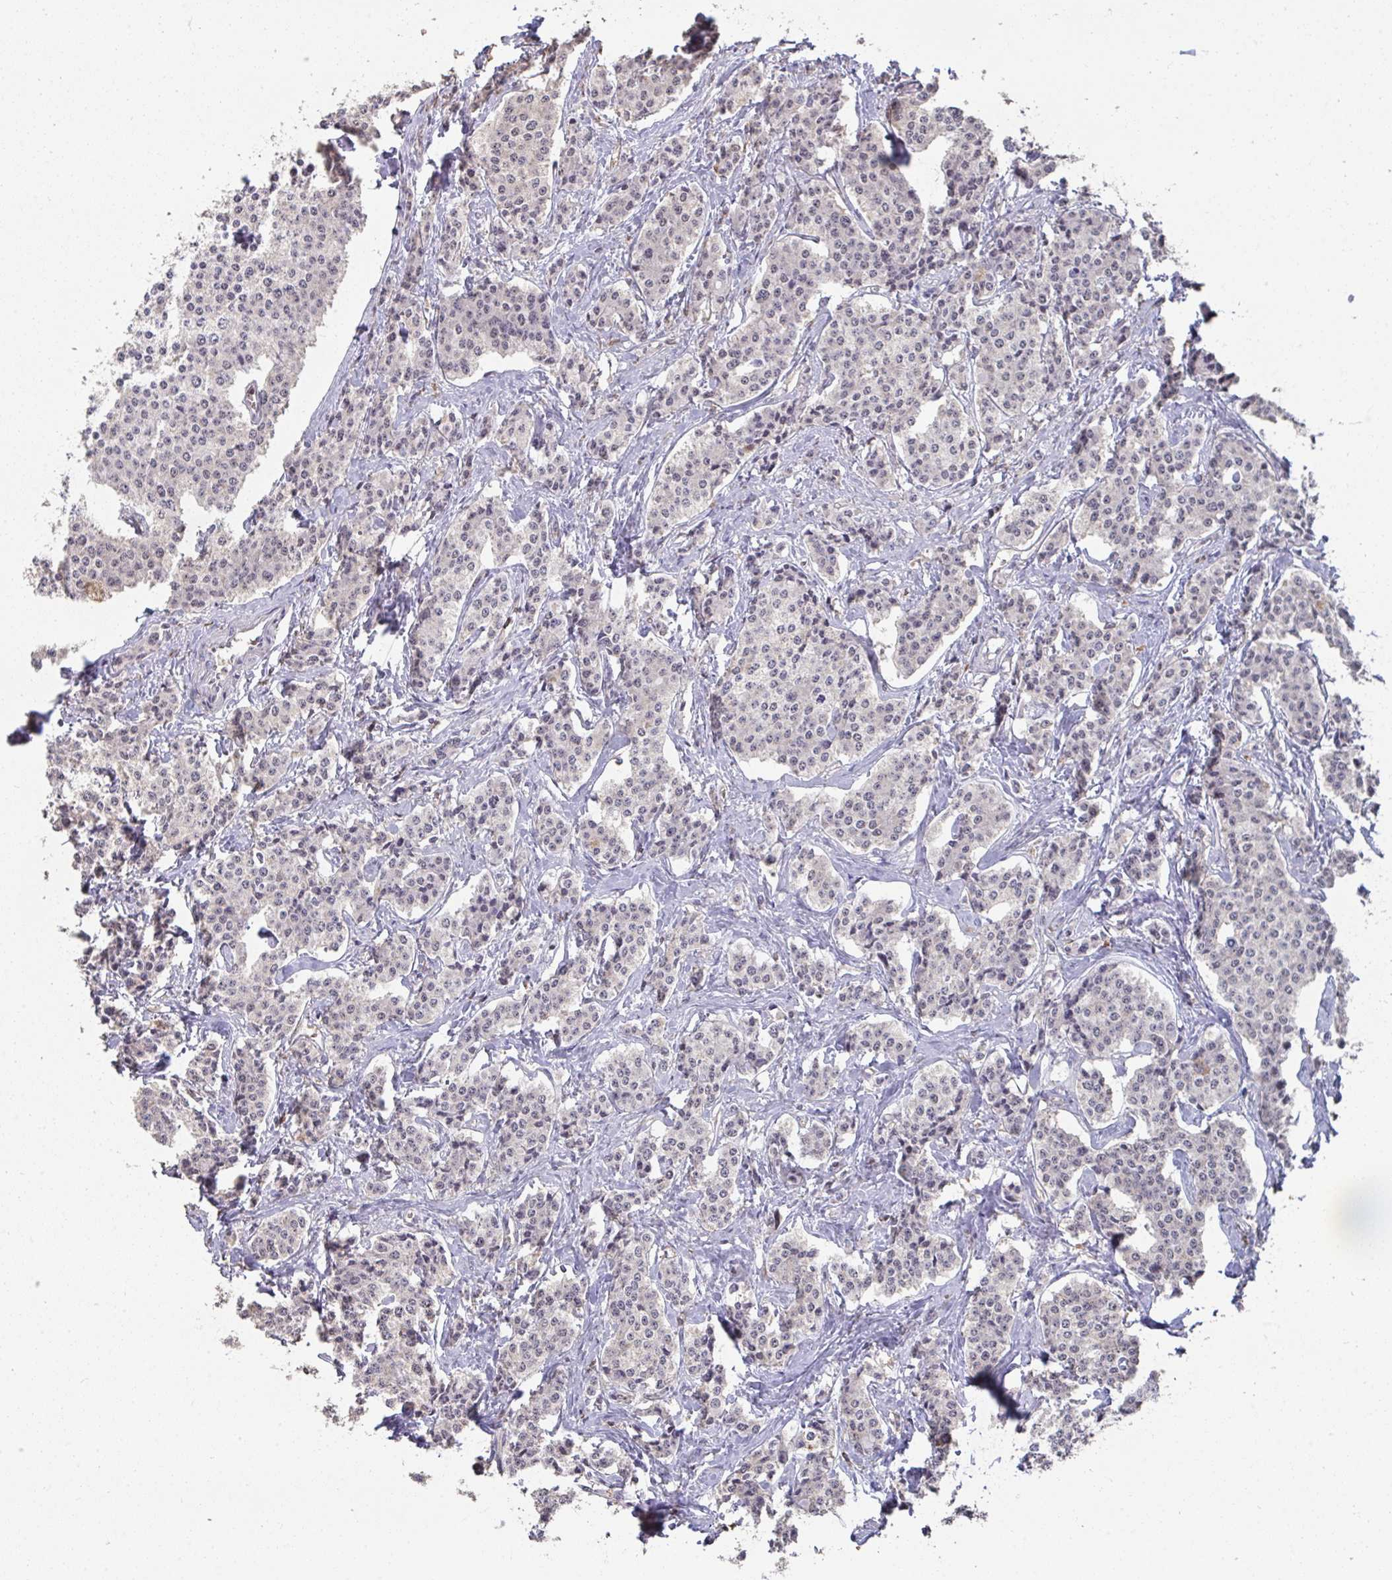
{"staining": {"intensity": "weak", "quantity": "<25%", "location": "nuclear"}, "tissue": "carcinoid", "cell_type": "Tumor cells", "image_type": "cancer", "snomed": [{"axis": "morphology", "description": "Carcinoid, malignant, NOS"}, {"axis": "topography", "description": "Small intestine"}], "caption": "Human carcinoid (malignant) stained for a protein using immunohistochemistry displays no staining in tumor cells.", "gene": "SENP3", "patient": {"sex": "female", "age": 64}}